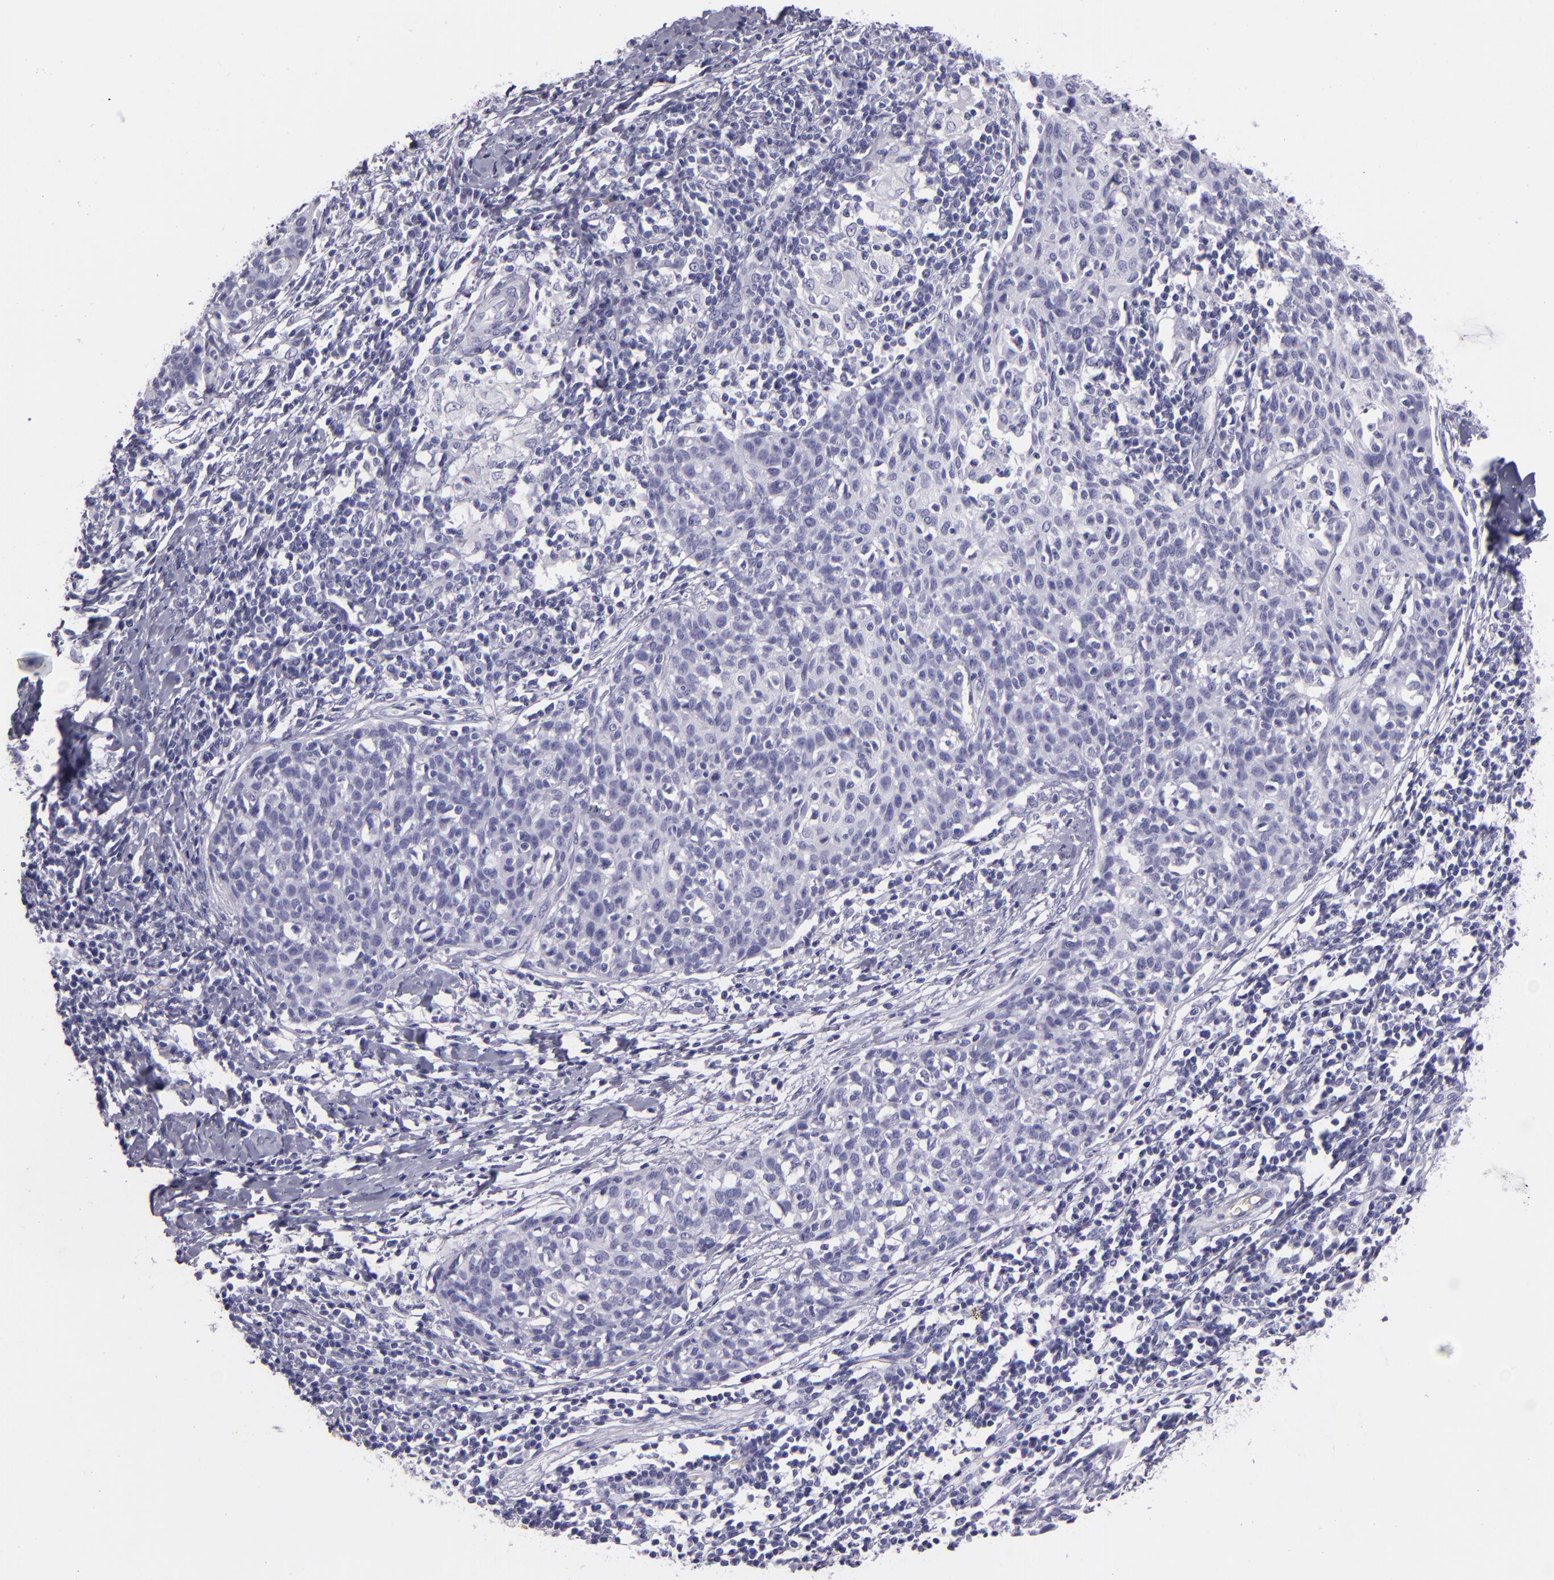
{"staining": {"intensity": "negative", "quantity": "none", "location": "none"}, "tissue": "cervical cancer", "cell_type": "Tumor cells", "image_type": "cancer", "snomed": [{"axis": "morphology", "description": "Squamous cell carcinoma, NOS"}, {"axis": "topography", "description": "Cervix"}], "caption": "Tumor cells show no significant positivity in cervical cancer (squamous cell carcinoma). (DAB immunohistochemistry with hematoxylin counter stain).", "gene": "CR2", "patient": {"sex": "female", "age": 38}}